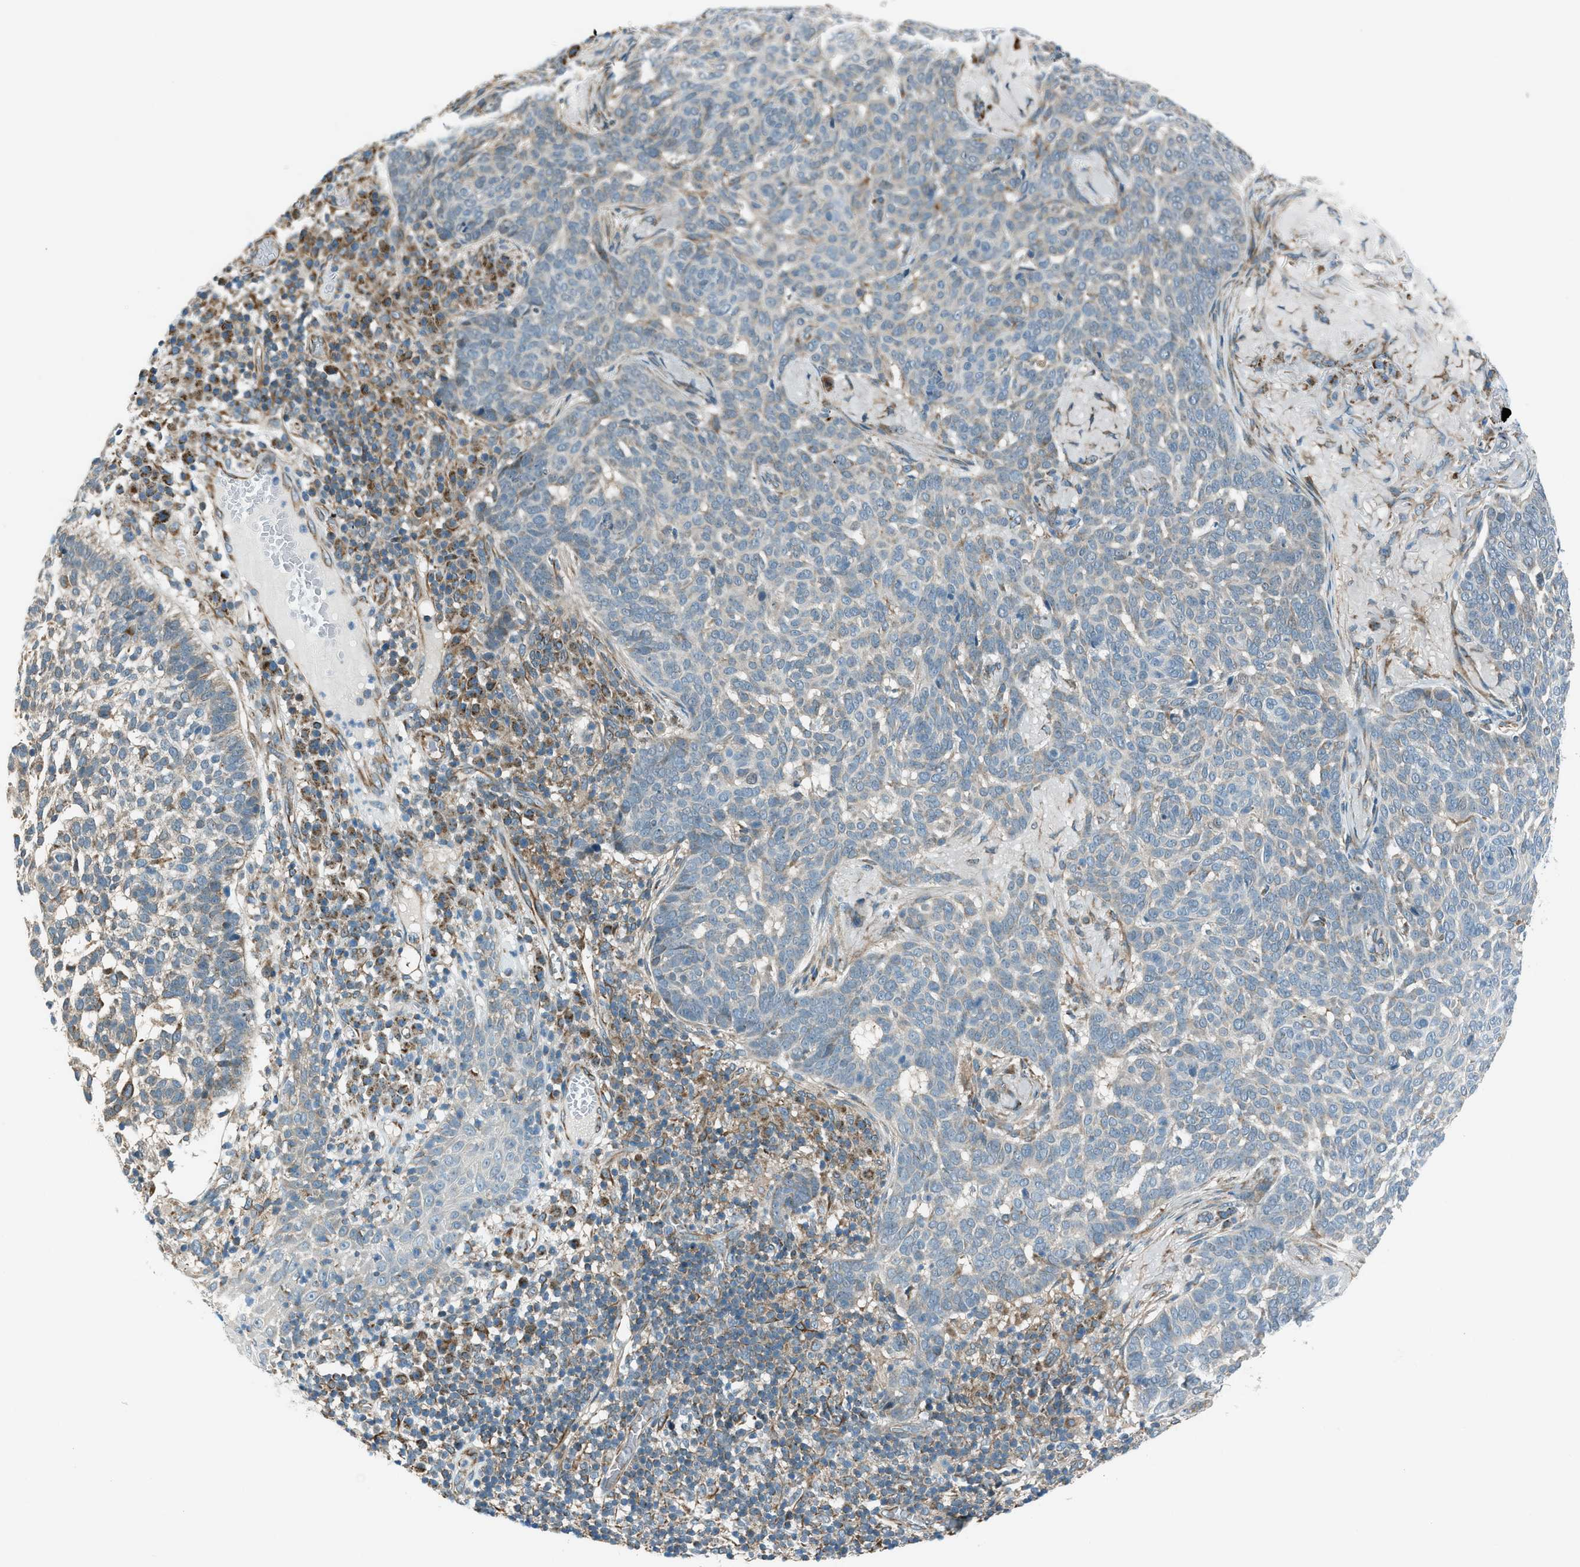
{"staining": {"intensity": "negative", "quantity": "none", "location": "none"}, "tissue": "skin cancer", "cell_type": "Tumor cells", "image_type": "cancer", "snomed": [{"axis": "morphology", "description": "Basal cell carcinoma"}, {"axis": "topography", "description": "Skin"}], "caption": "IHC of basal cell carcinoma (skin) reveals no staining in tumor cells. (Stains: DAB (3,3'-diaminobenzidine) immunohistochemistry (IHC) with hematoxylin counter stain, Microscopy: brightfield microscopy at high magnification).", "gene": "PIGG", "patient": {"sex": "male", "age": 85}}